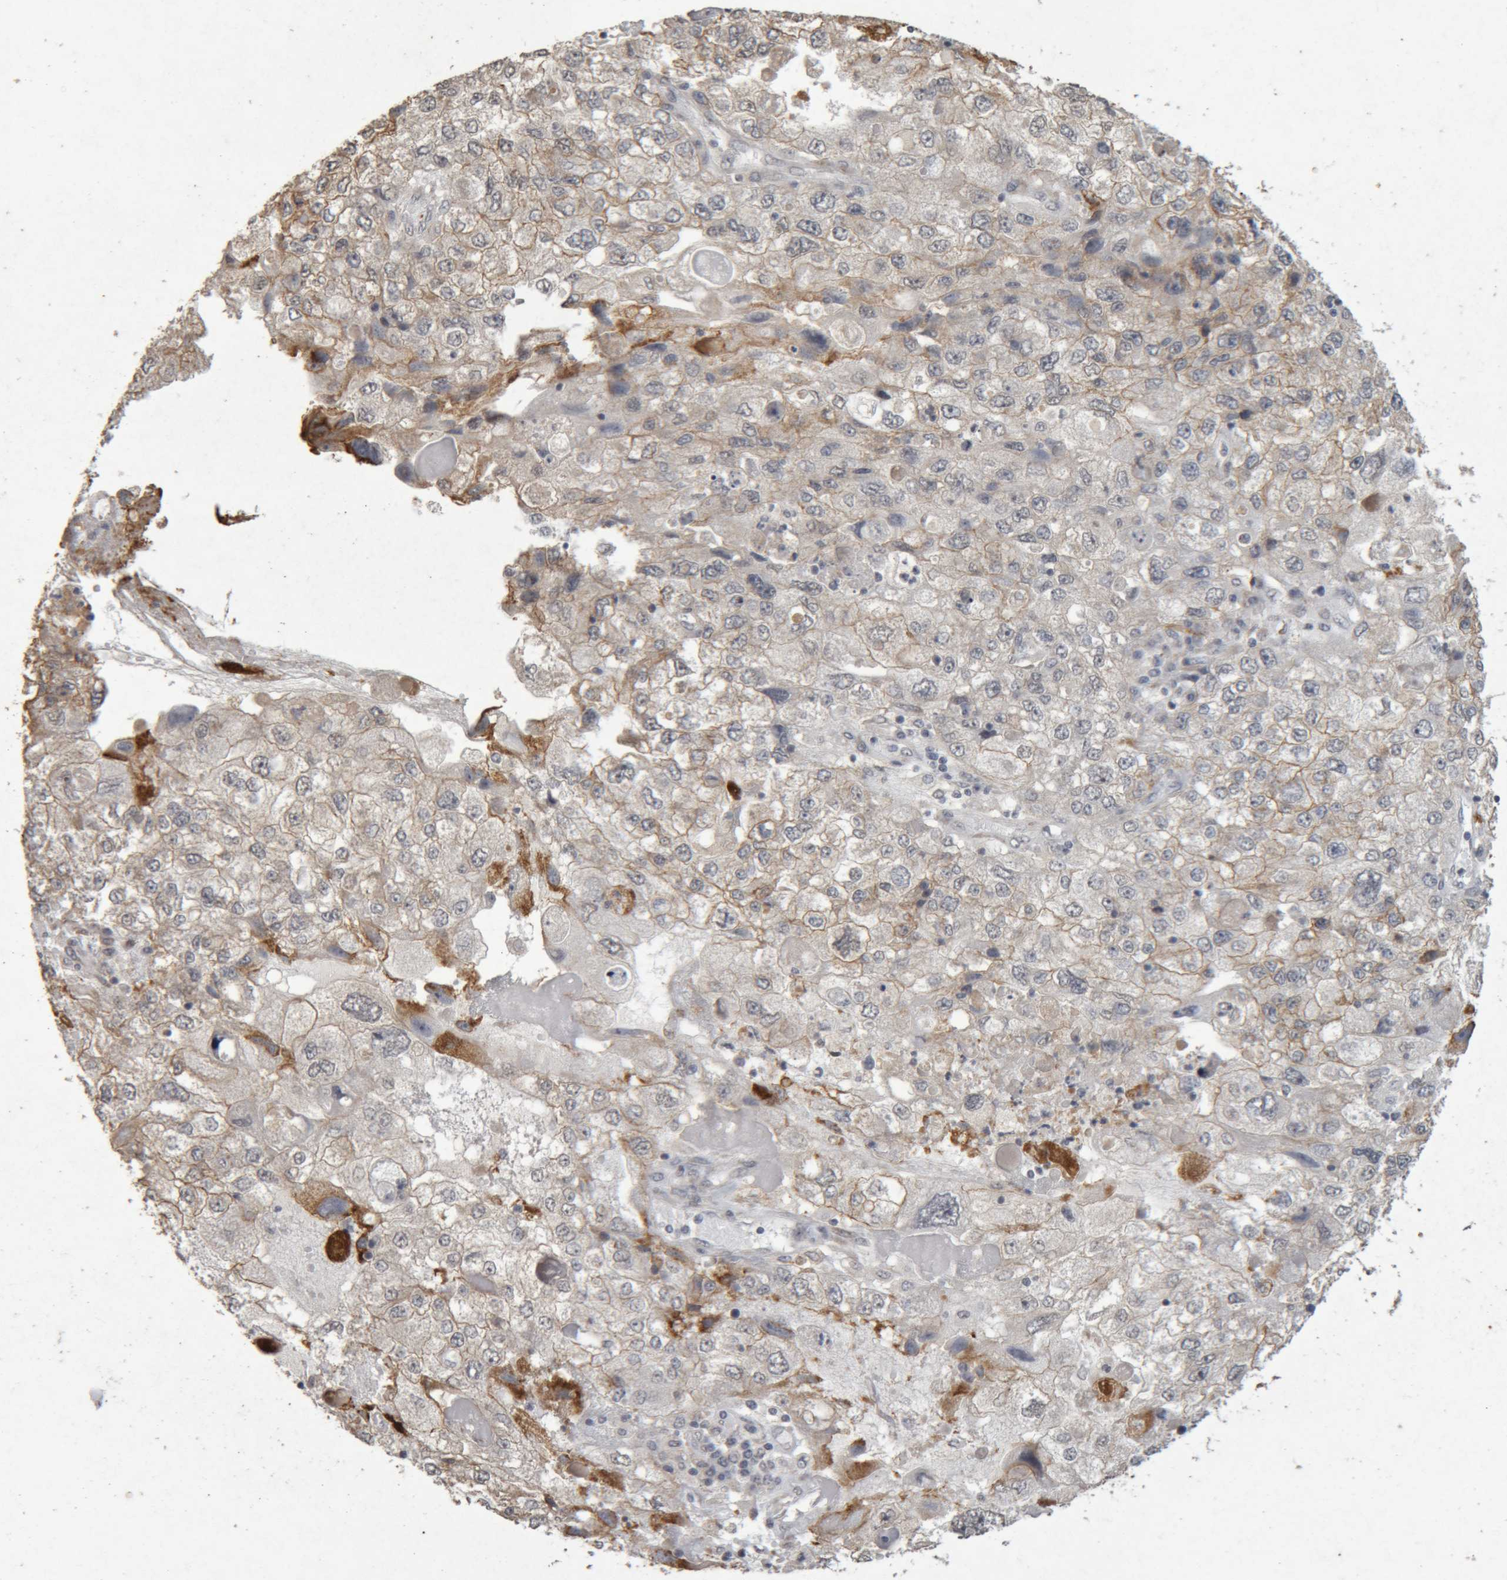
{"staining": {"intensity": "weak", "quantity": ">75%", "location": "cytoplasmic/membranous"}, "tissue": "endometrial cancer", "cell_type": "Tumor cells", "image_type": "cancer", "snomed": [{"axis": "morphology", "description": "Adenocarcinoma, NOS"}, {"axis": "topography", "description": "Endometrium"}], "caption": "Human adenocarcinoma (endometrial) stained for a protein (brown) exhibits weak cytoplasmic/membranous positive staining in about >75% of tumor cells.", "gene": "MEP1A", "patient": {"sex": "female", "age": 49}}